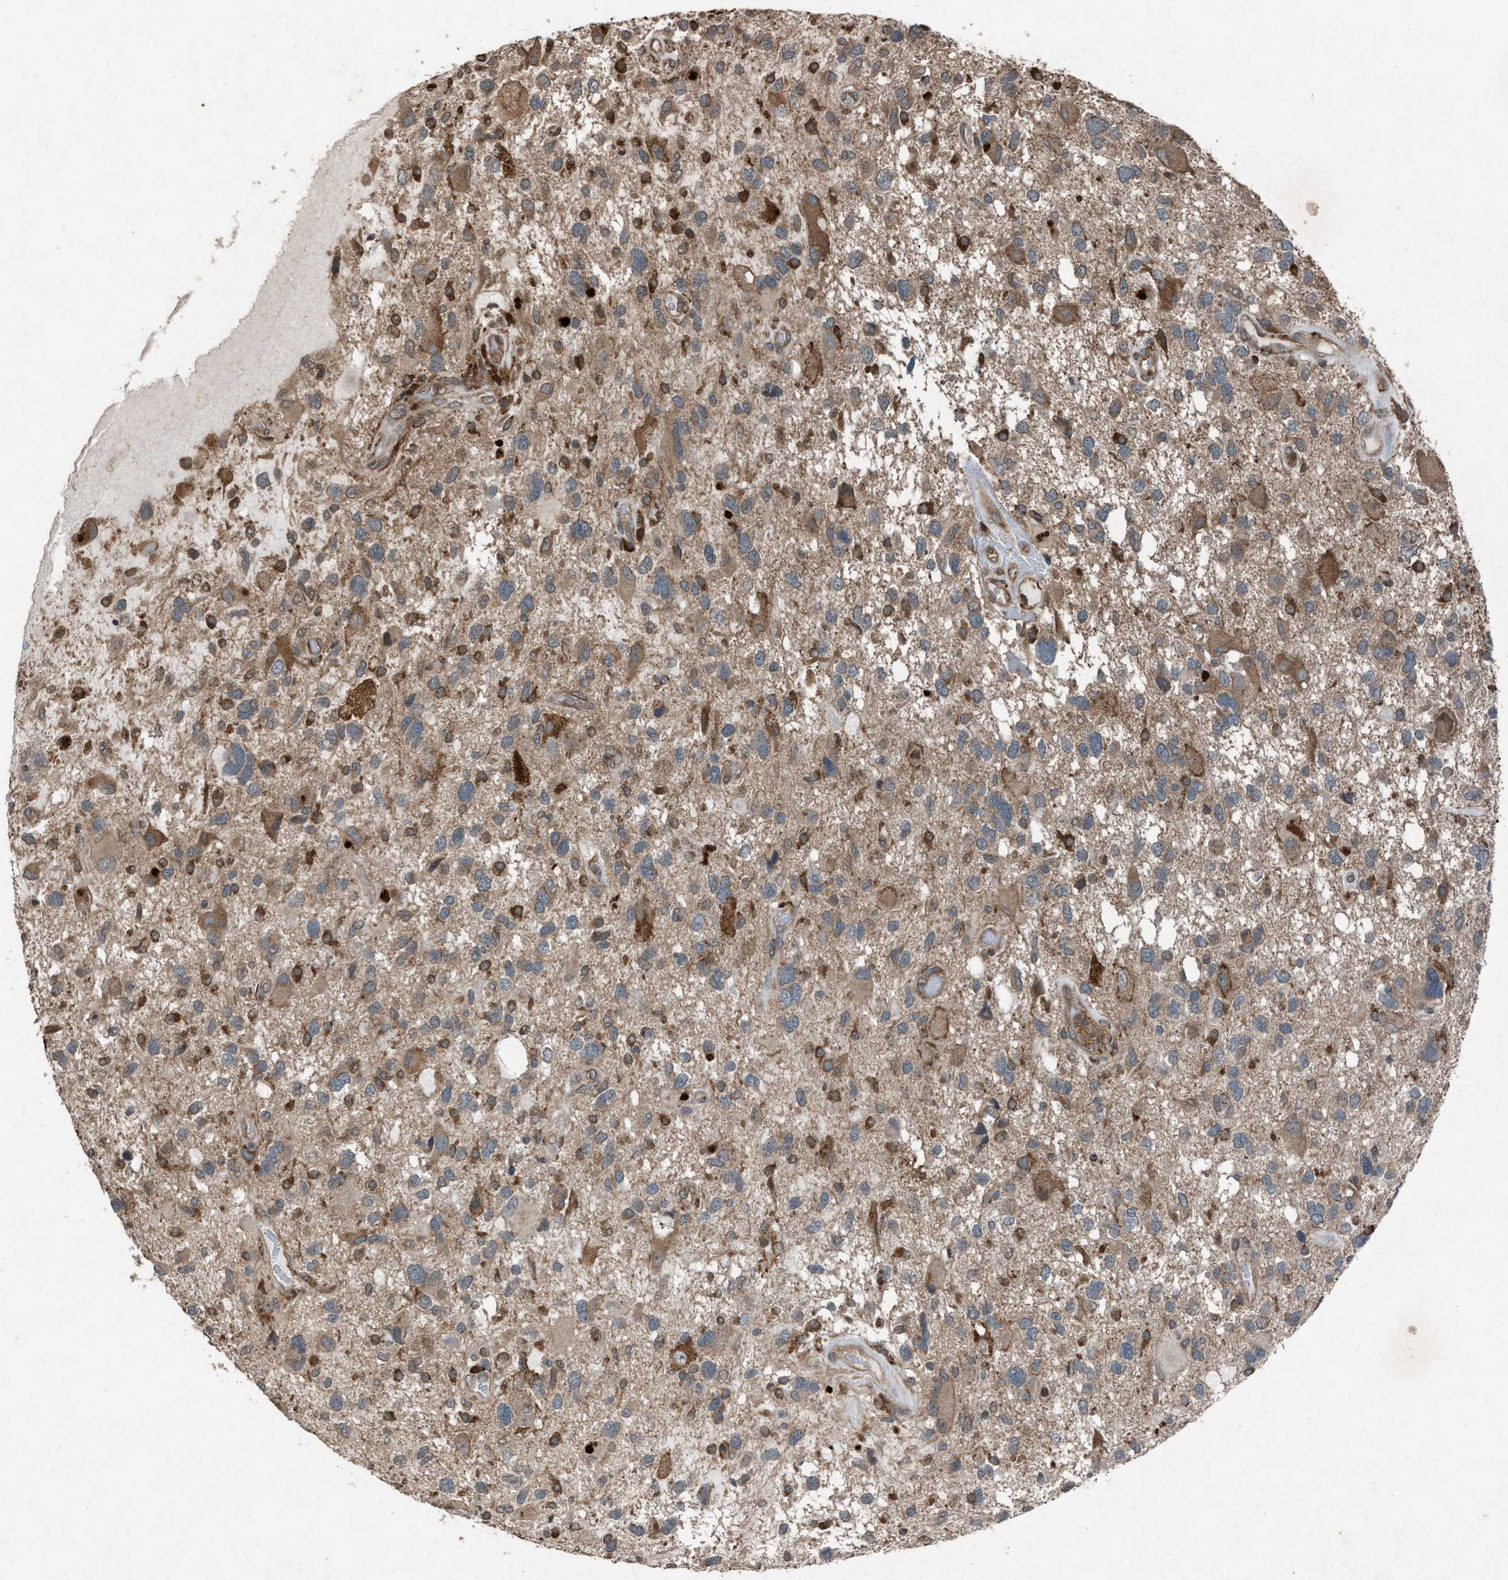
{"staining": {"intensity": "weak", "quantity": ">75%", "location": "cytoplasmic/membranous"}, "tissue": "glioma", "cell_type": "Tumor cells", "image_type": "cancer", "snomed": [{"axis": "morphology", "description": "Glioma, malignant, High grade"}, {"axis": "topography", "description": "Brain"}], "caption": "Human glioma stained with a protein marker exhibits weak staining in tumor cells.", "gene": "CALR", "patient": {"sex": "male", "age": 33}}